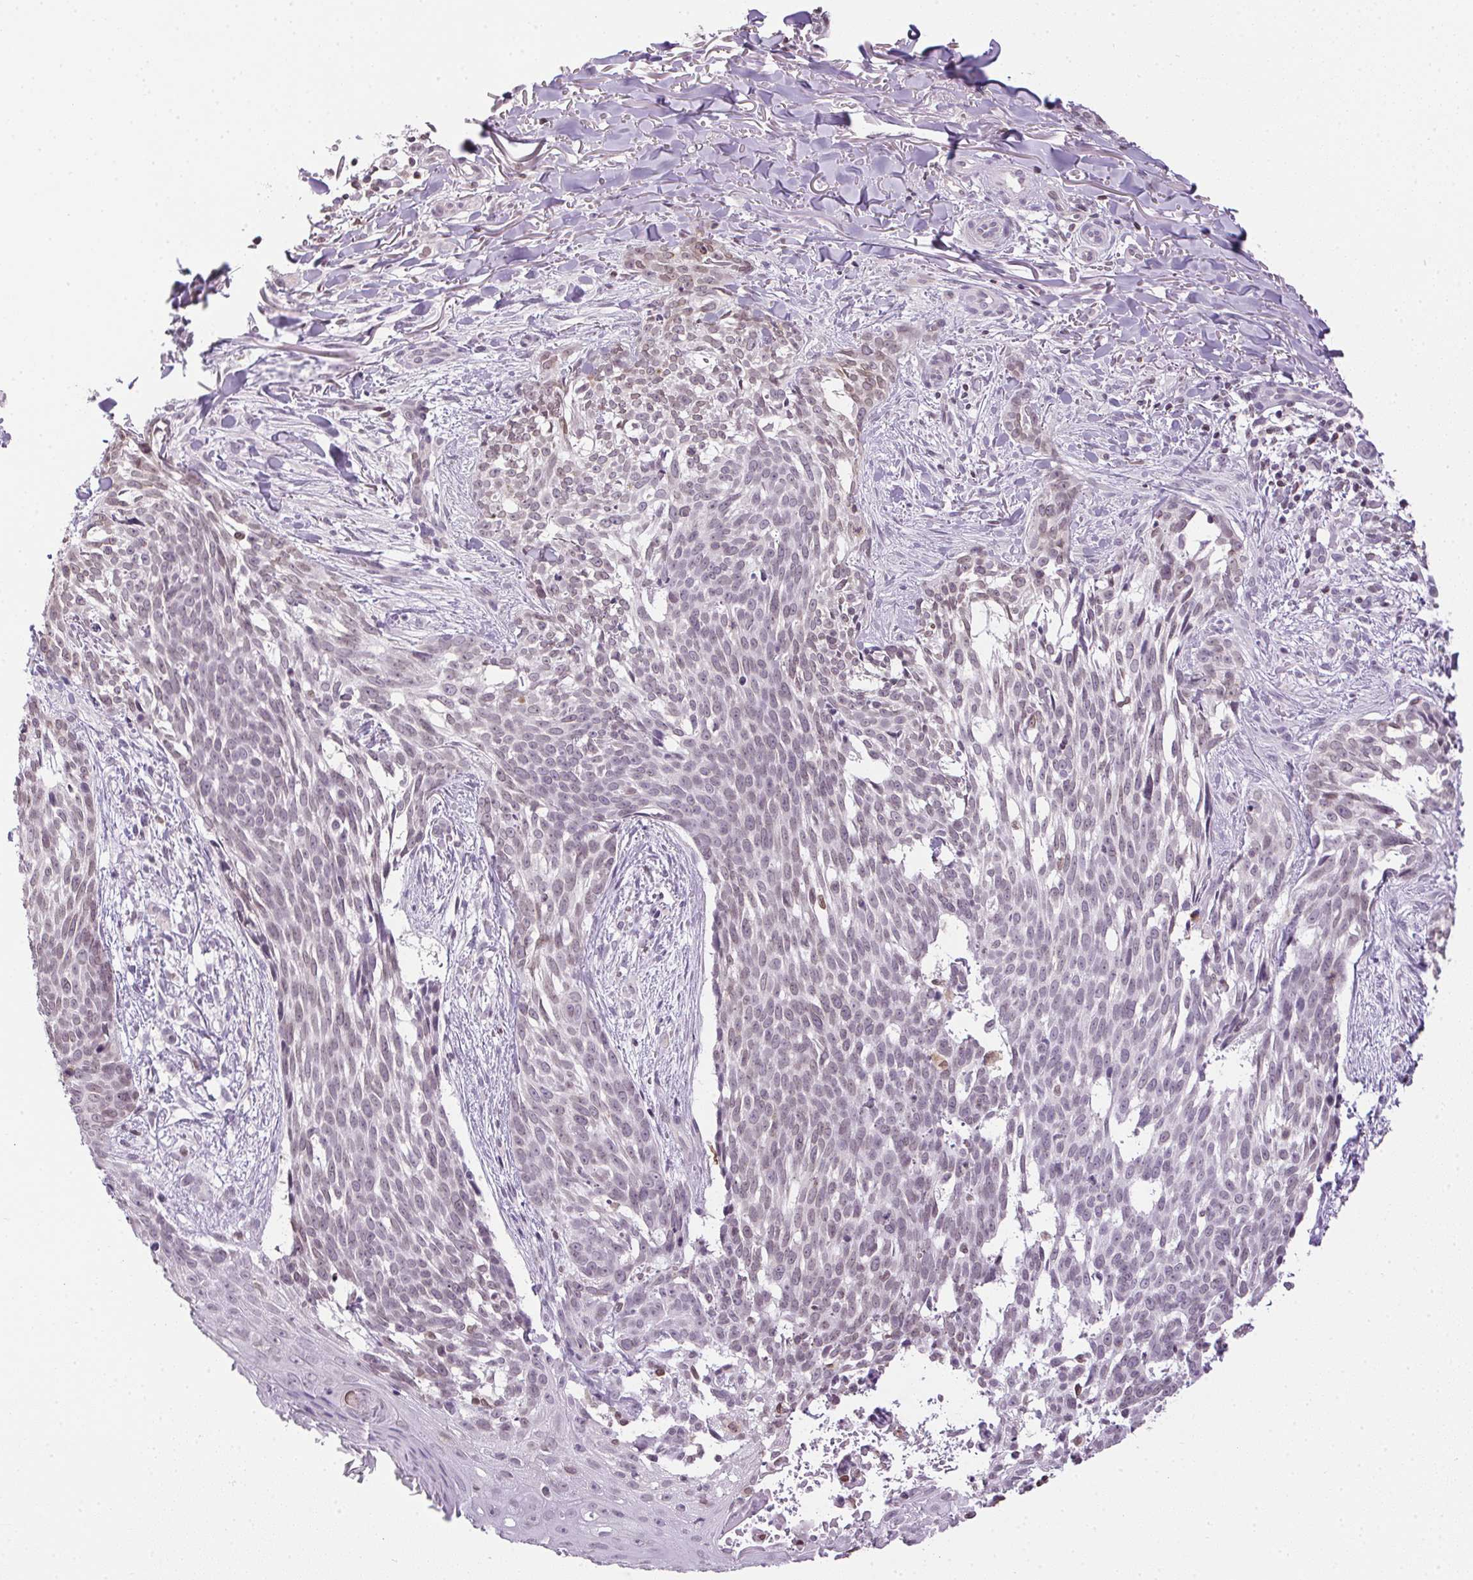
{"staining": {"intensity": "weak", "quantity": "<25%", "location": "nuclear"}, "tissue": "skin cancer", "cell_type": "Tumor cells", "image_type": "cancer", "snomed": [{"axis": "morphology", "description": "Basal cell carcinoma"}, {"axis": "topography", "description": "Skin"}], "caption": "Immunohistochemistry micrograph of neoplastic tissue: basal cell carcinoma (skin) stained with DAB (3,3'-diaminobenzidine) exhibits no significant protein positivity in tumor cells.", "gene": "PRL", "patient": {"sex": "male", "age": 88}}